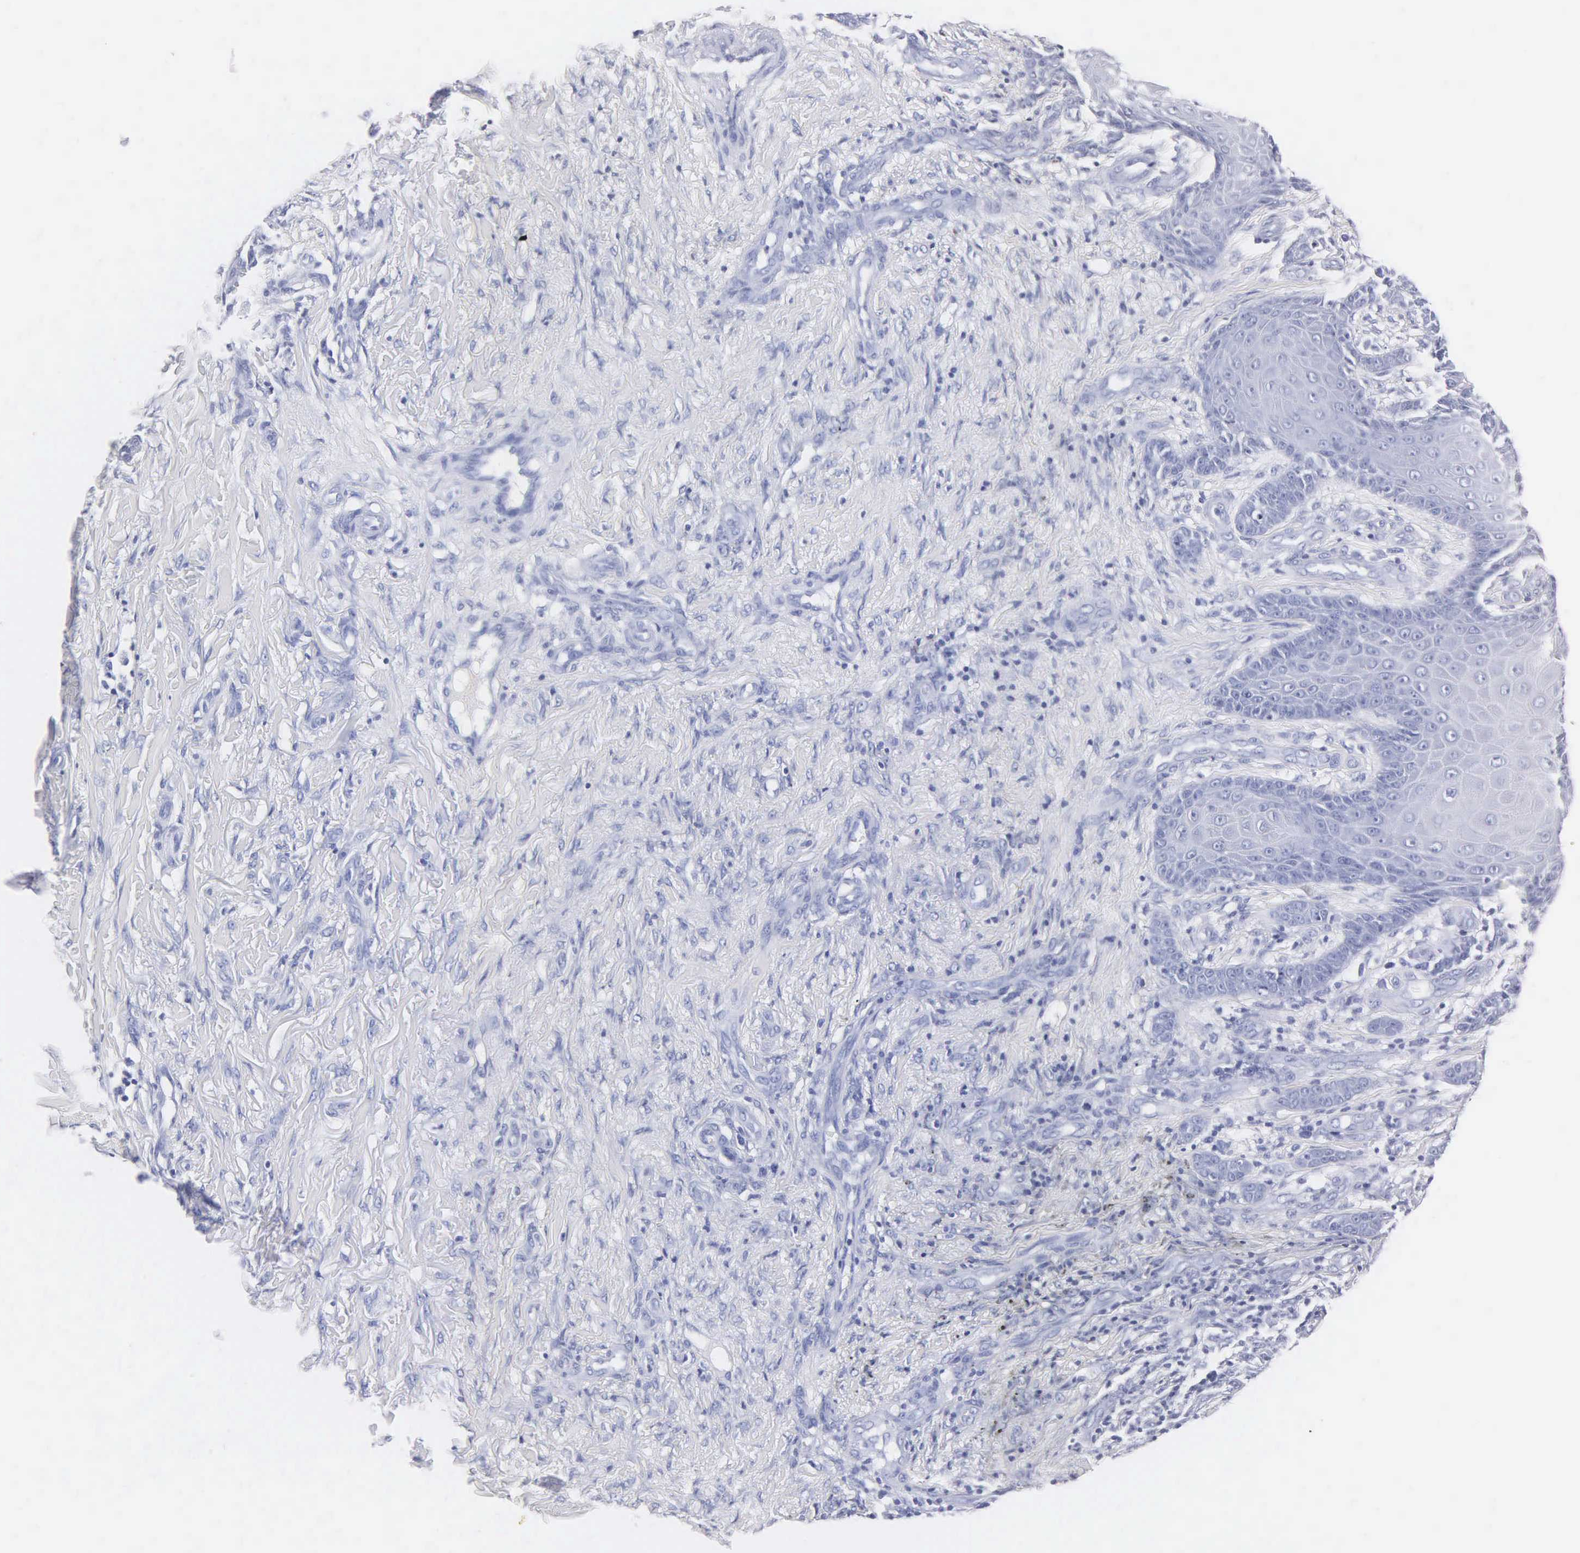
{"staining": {"intensity": "negative", "quantity": "none", "location": "none"}, "tissue": "skin cancer", "cell_type": "Tumor cells", "image_type": "cancer", "snomed": [{"axis": "morphology", "description": "Normal tissue, NOS"}, {"axis": "morphology", "description": "Basal cell carcinoma"}, {"axis": "topography", "description": "Skin"}], "caption": "This is a photomicrograph of immunohistochemistry (IHC) staining of basal cell carcinoma (skin), which shows no positivity in tumor cells.", "gene": "MB", "patient": {"sex": "male", "age": 81}}